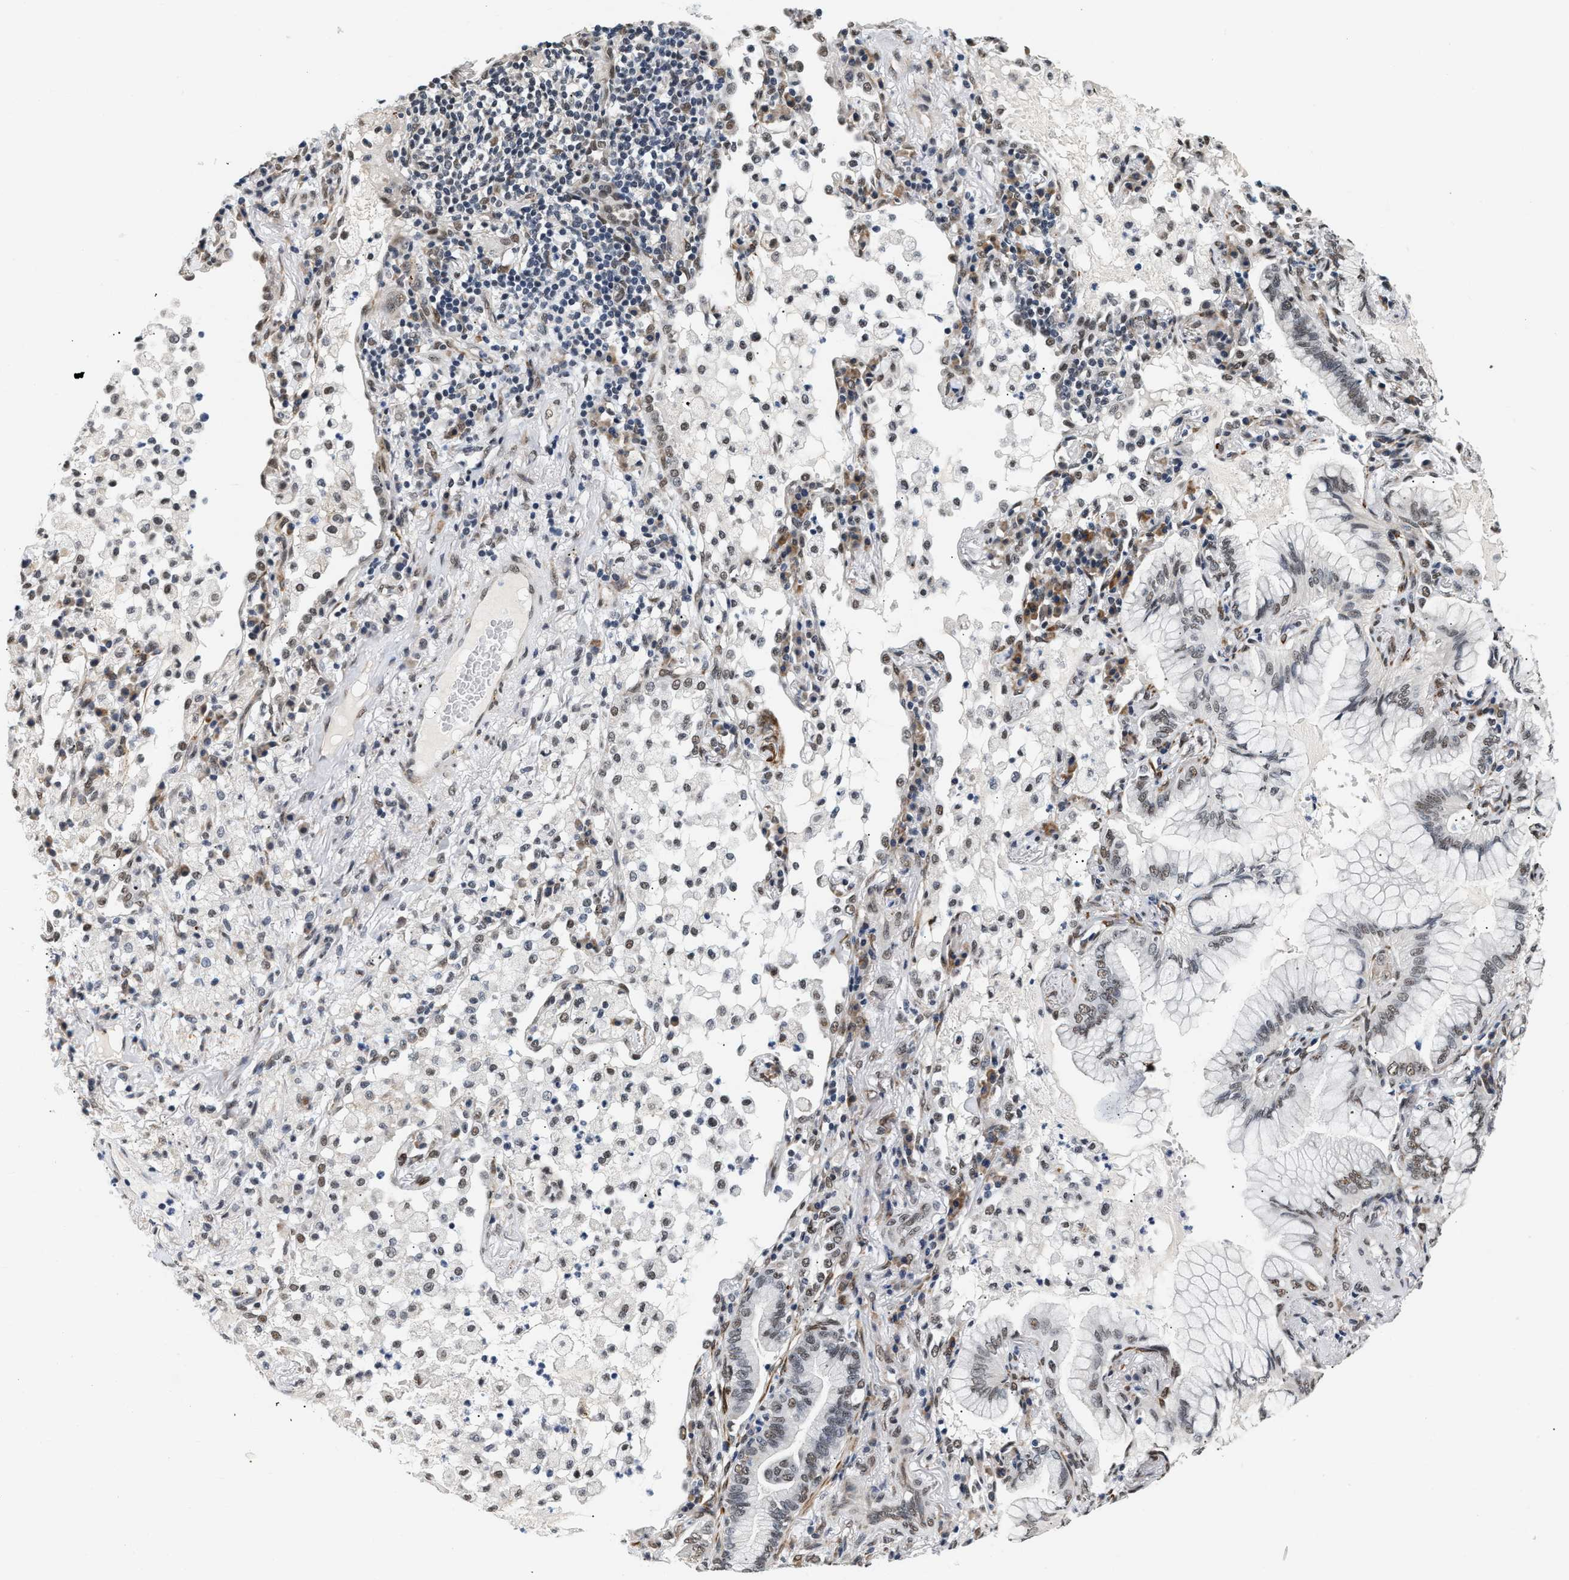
{"staining": {"intensity": "weak", "quantity": "25%-75%", "location": "nuclear"}, "tissue": "lung cancer", "cell_type": "Tumor cells", "image_type": "cancer", "snomed": [{"axis": "morphology", "description": "Adenocarcinoma, NOS"}, {"axis": "topography", "description": "Lung"}], "caption": "Lung adenocarcinoma stained with a protein marker reveals weak staining in tumor cells.", "gene": "THOC1", "patient": {"sex": "female", "age": 70}}